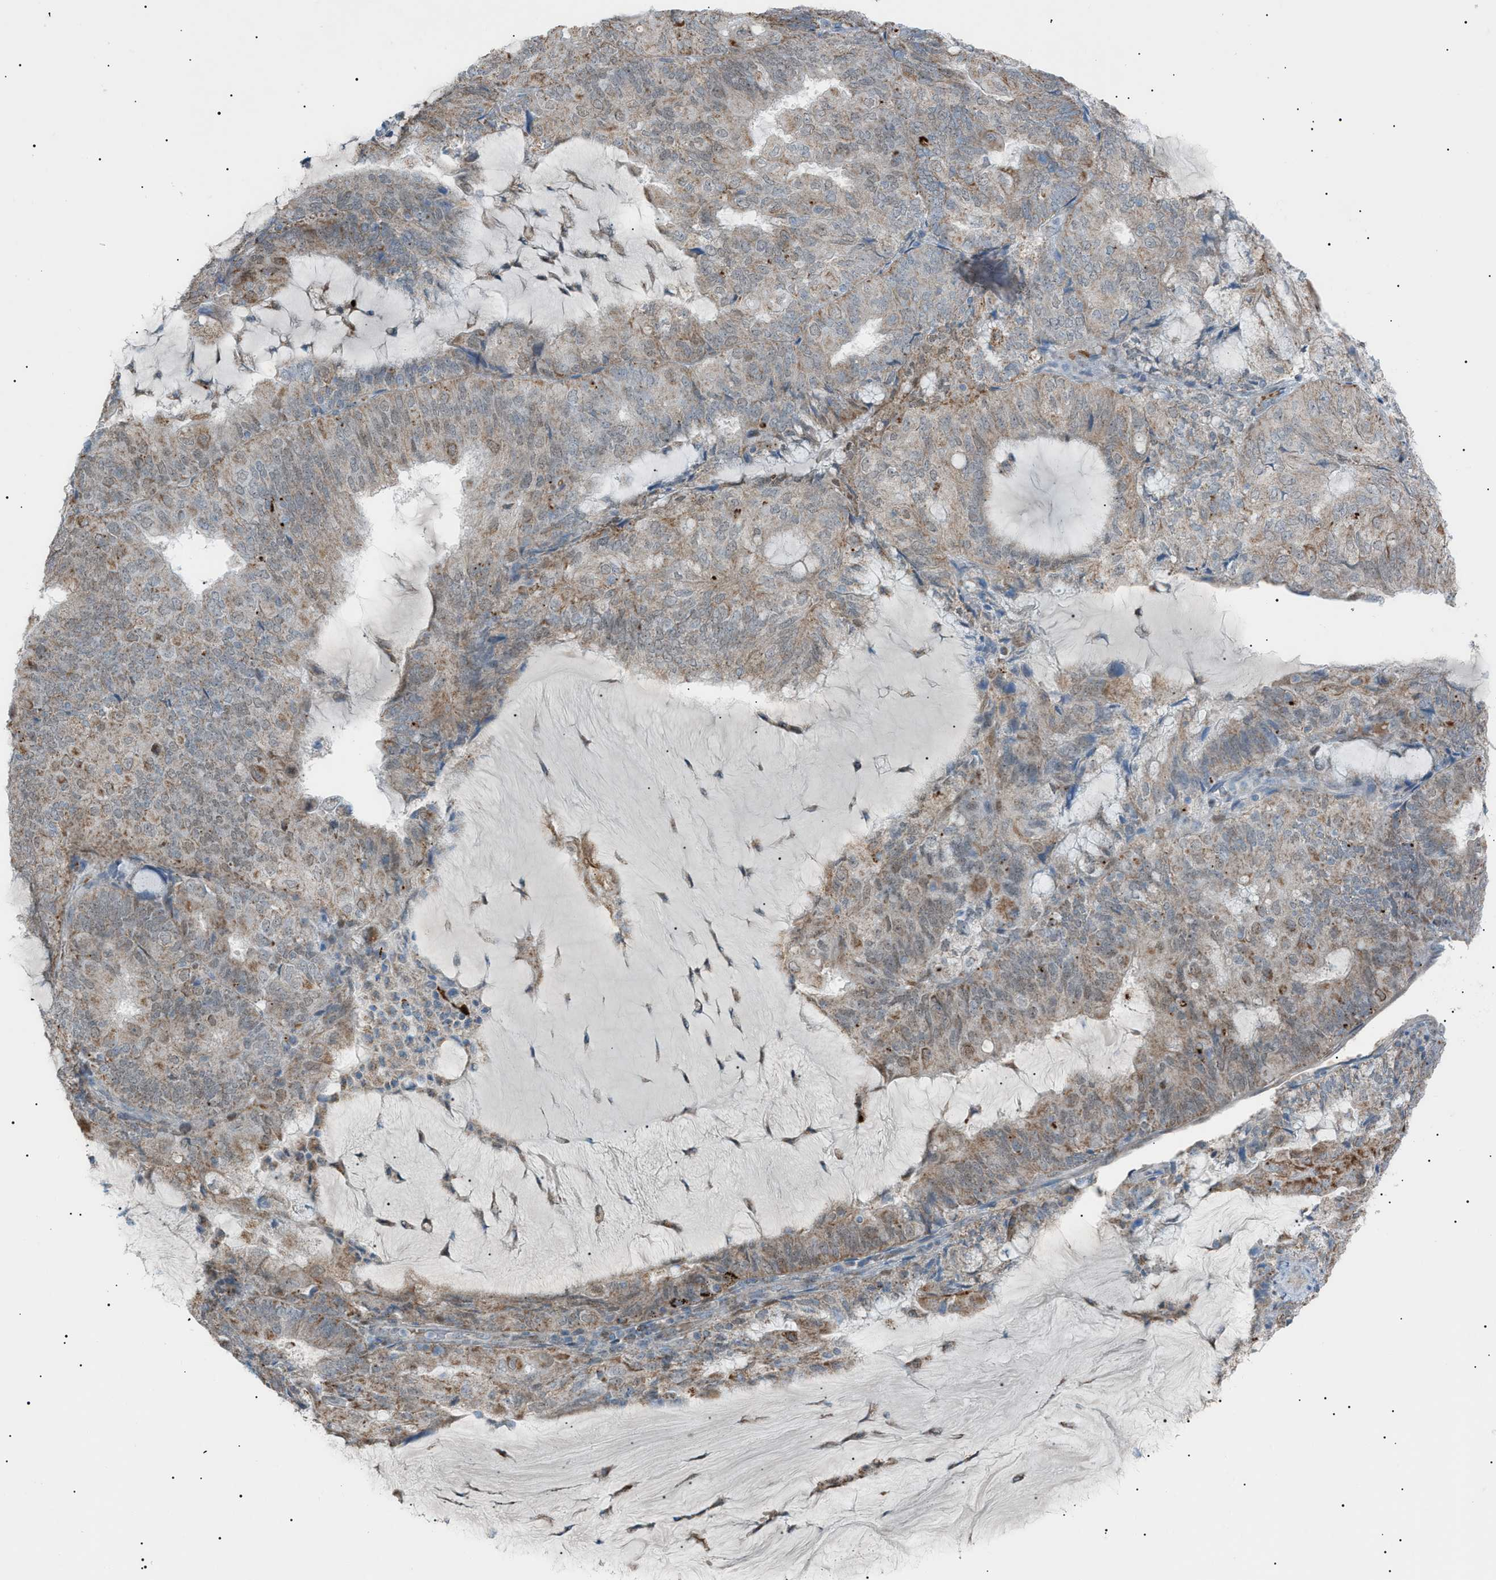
{"staining": {"intensity": "weak", "quantity": ">75%", "location": "cytoplasmic/membranous"}, "tissue": "endometrial cancer", "cell_type": "Tumor cells", "image_type": "cancer", "snomed": [{"axis": "morphology", "description": "Adenocarcinoma, NOS"}, {"axis": "topography", "description": "Endometrium"}], "caption": "DAB (3,3'-diaminobenzidine) immunohistochemical staining of endometrial adenocarcinoma exhibits weak cytoplasmic/membranous protein expression in approximately >75% of tumor cells.", "gene": "ZNF516", "patient": {"sex": "female", "age": 81}}